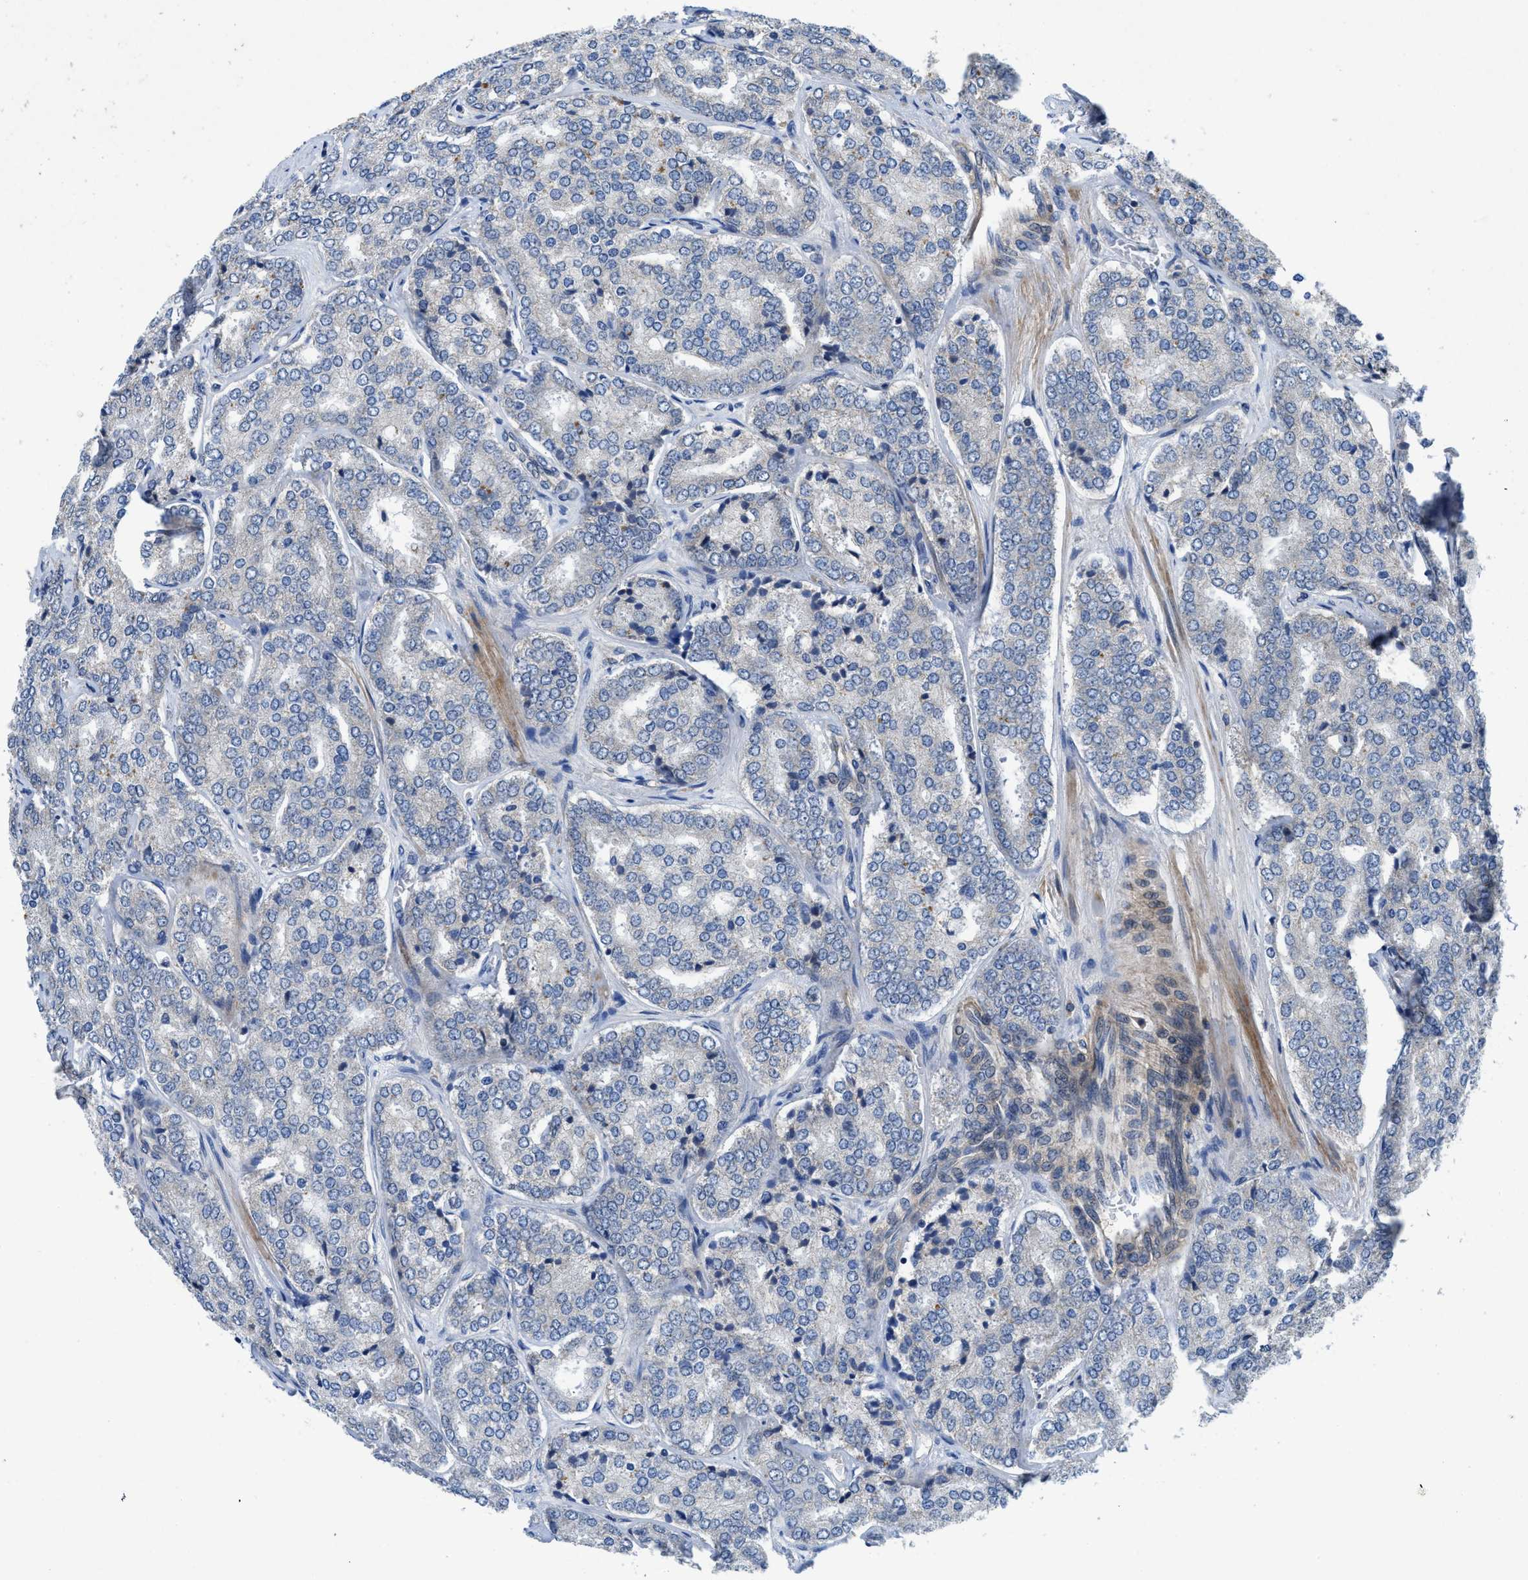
{"staining": {"intensity": "negative", "quantity": "none", "location": "none"}, "tissue": "prostate cancer", "cell_type": "Tumor cells", "image_type": "cancer", "snomed": [{"axis": "morphology", "description": "Adenocarcinoma, High grade"}, {"axis": "topography", "description": "Prostate"}], "caption": "Tumor cells are negative for protein expression in human prostate cancer. (DAB (3,3'-diaminobenzidine) immunohistochemistry (IHC) with hematoxylin counter stain).", "gene": "PANX1", "patient": {"sex": "male", "age": 65}}